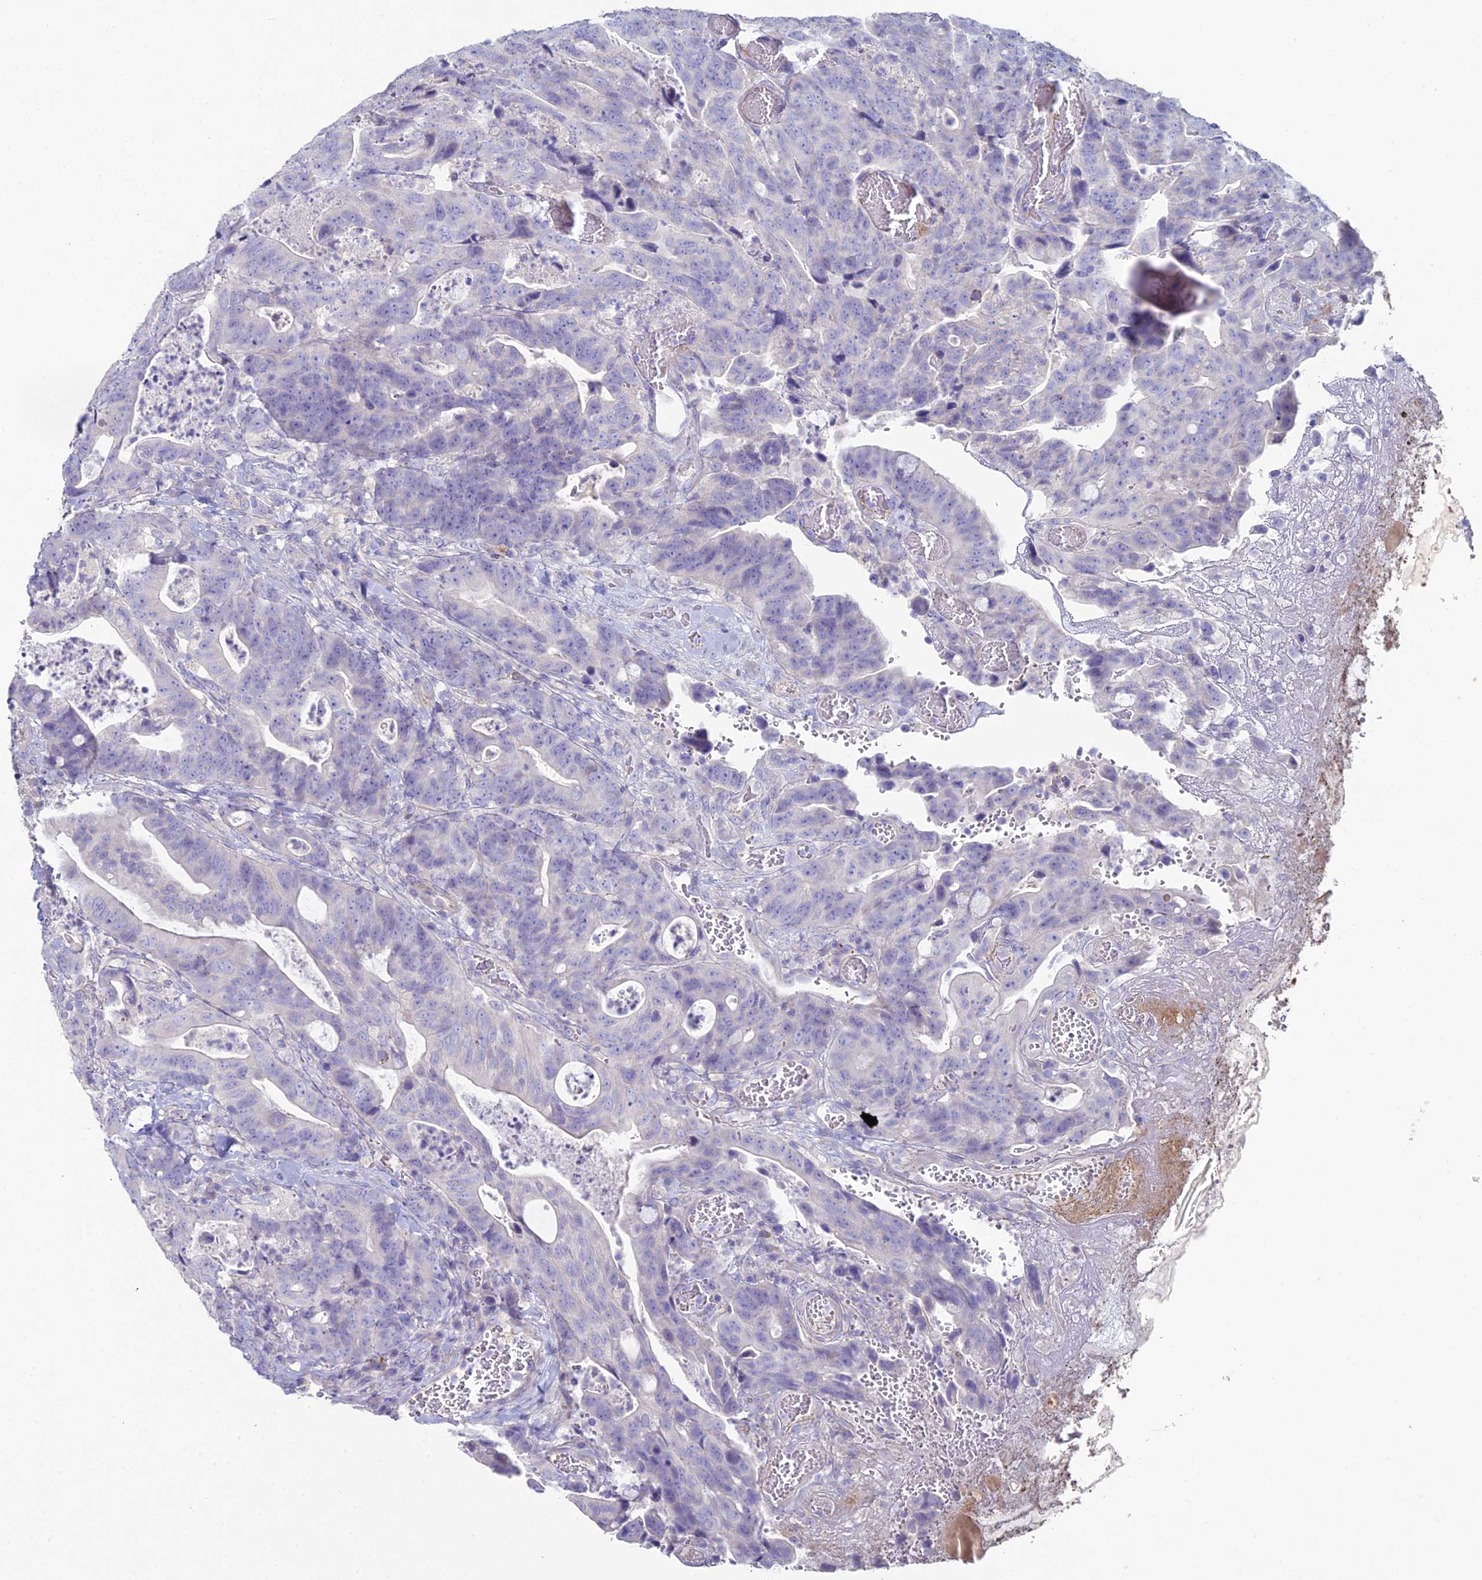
{"staining": {"intensity": "negative", "quantity": "none", "location": "none"}, "tissue": "colorectal cancer", "cell_type": "Tumor cells", "image_type": "cancer", "snomed": [{"axis": "morphology", "description": "Adenocarcinoma, NOS"}, {"axis": "topography", "description": "Colon"}], "caption": "Micrograph shows no protein expression in tumor cells of colorectal adenocarcinoma tissue.", "gene": "NCAM1", "patient": {"sex": "female", "age": 82}}